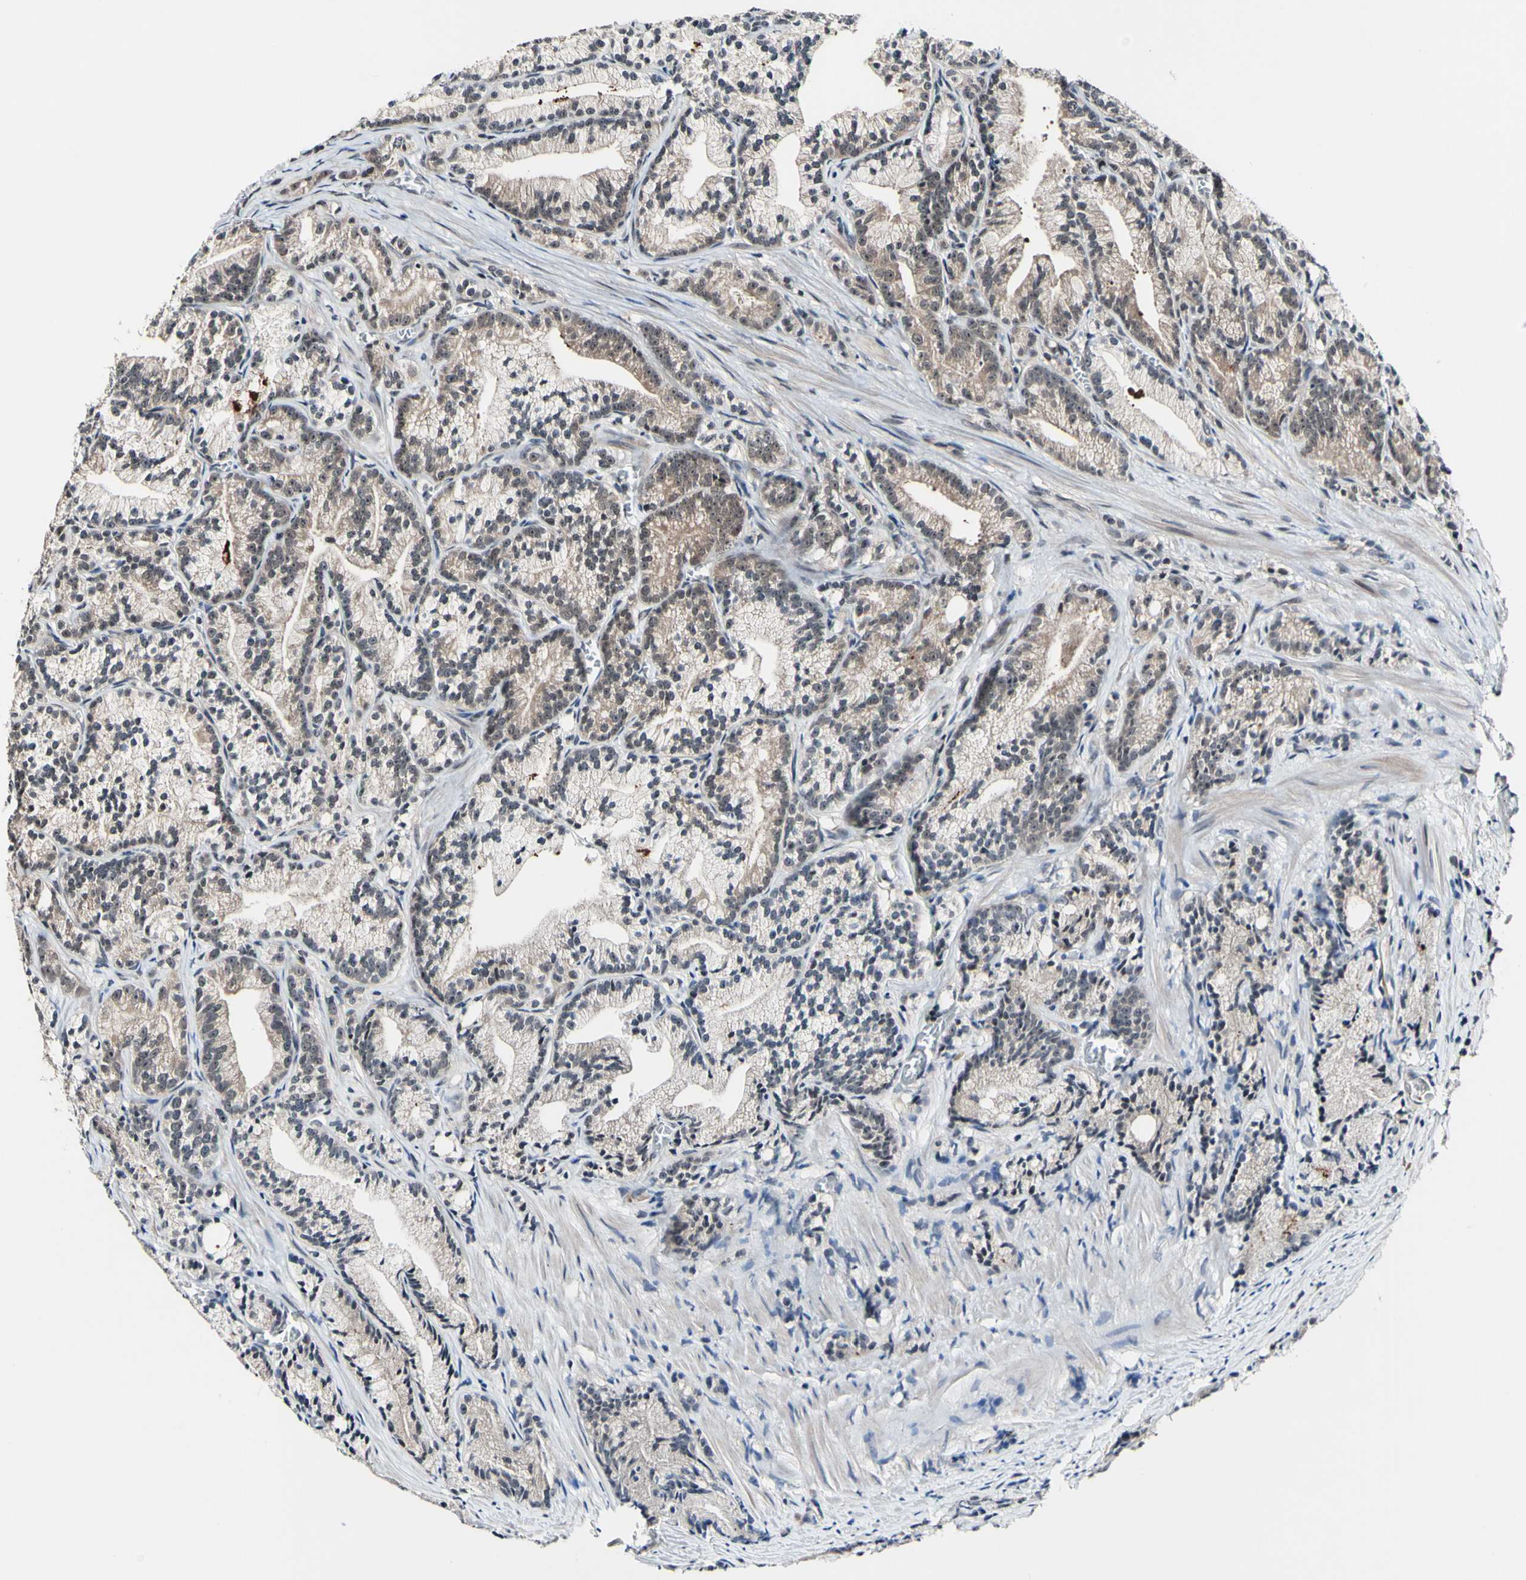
{"staining": {"intensity": "weak", "quantity": ">75%", "location": "cytoplasmic/membranous,nuclear"}, "tissue": "prostate cancer", "cell_type": "Tumor cells", "image_type": "cancer", "snomed": [{"axis": "morphology", "description": "Adenocarcinoma, Low grade"}, {"axis": "topography", "description": "Prostate"}], "caption": "Protein staining of prostate cancer (adenocarcinoma (low-grade)) tissue reveals weak cytoplasmic/membranous and nuclear expression in about >75% of tumor cells.", "gene": "PSMD10", "patient": {"sex": "male", "age": 89}}